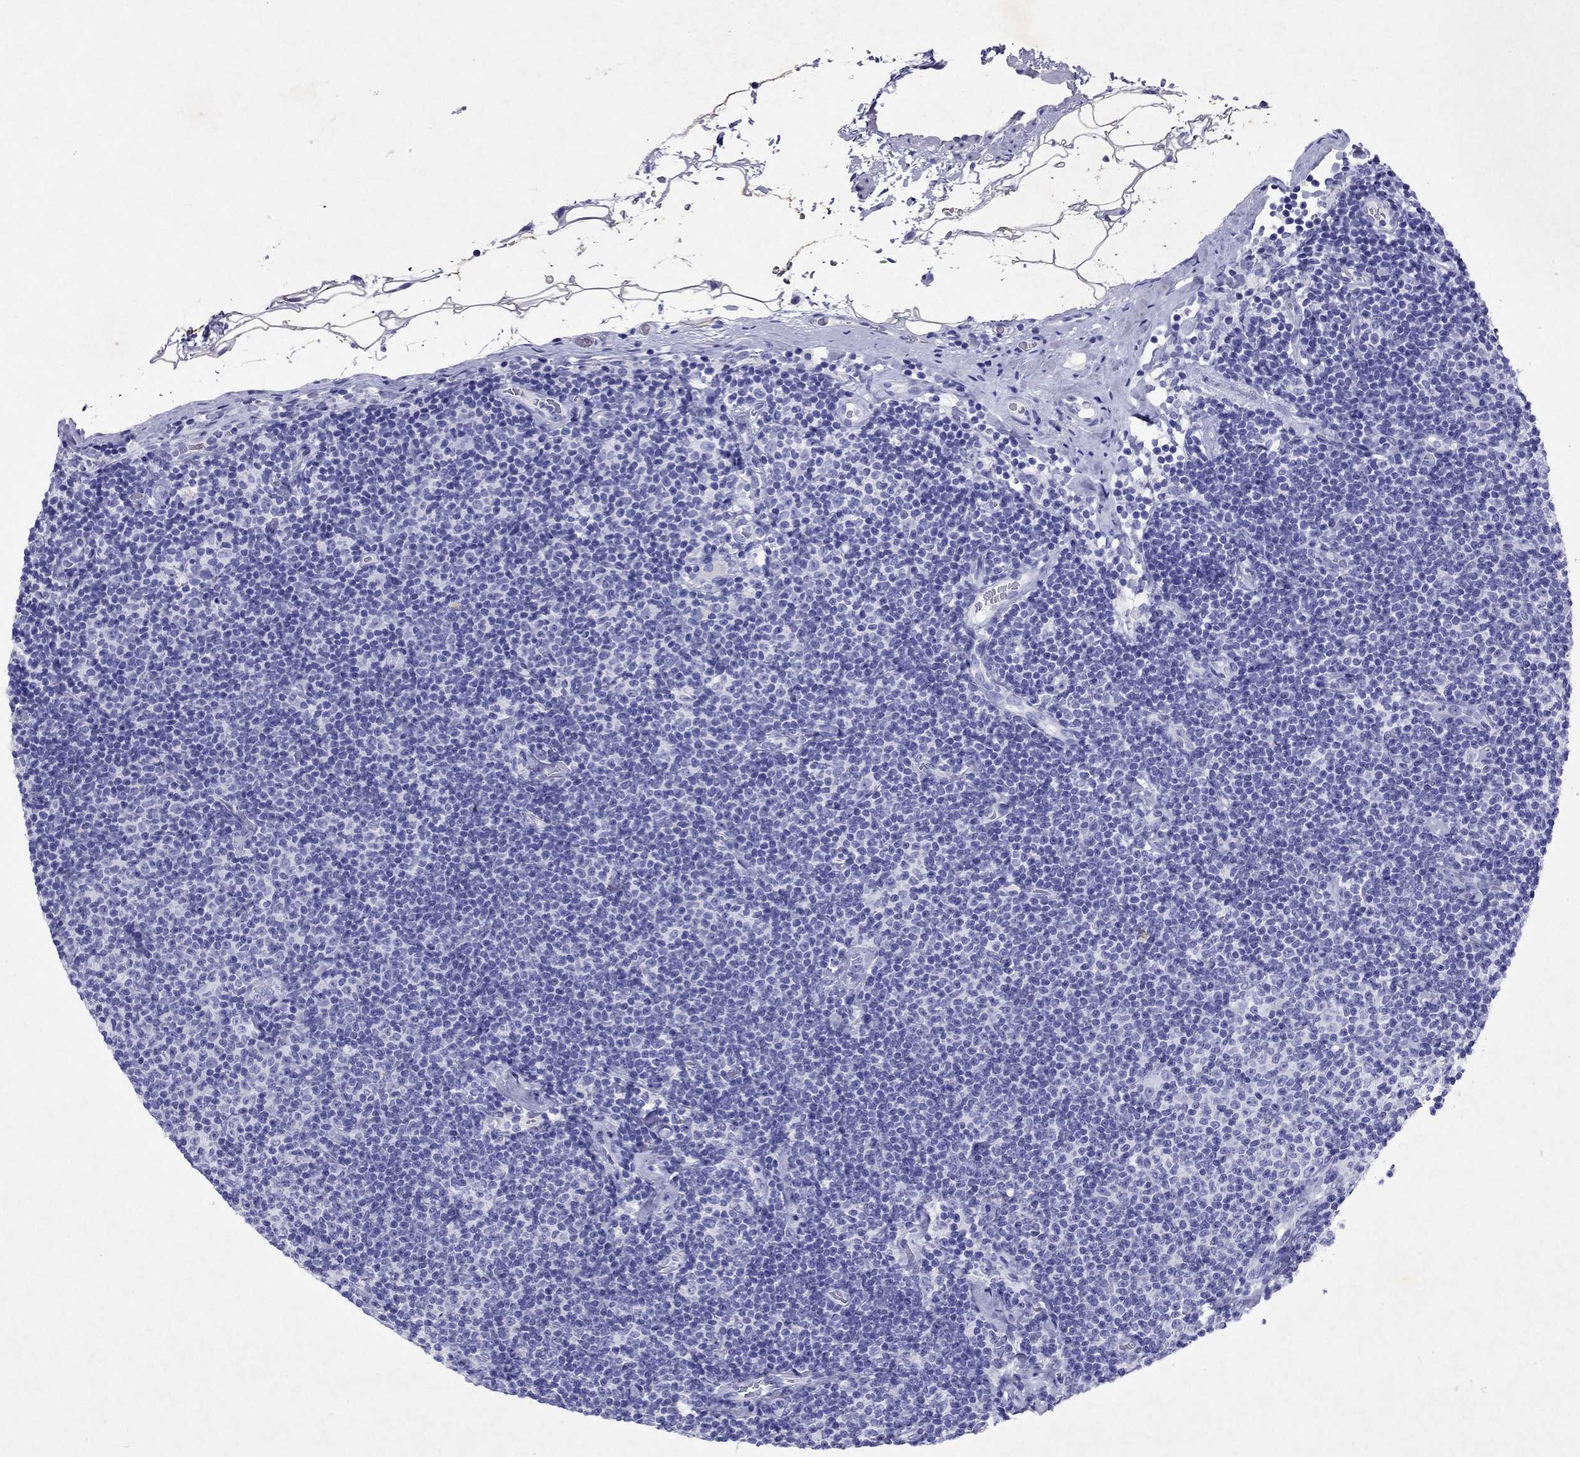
{"staining": {"intensity": "negative", "quantity": "none", "location": "none"}, "tissue": "lymphoma", "cell_type": "Tumor cells", "image_type": "cancer", "snomed": [{"axis": "morphology", "description": "Malignant lymphoma, non-Hodgkin's type, Low grade"}, {"axis": "topography", "description": "Lymph node"}], "caption": "An immunohistochemistry micrograph of malignant lymphoma, non-Hodgkin's type (low-grade) is shown. There is no staining in tumor cells of malignant lymphoma, non-Hodgkin's type (low-grade).", "gene": "ARMC12", "patient": {"sex": "male", "age": 81}}